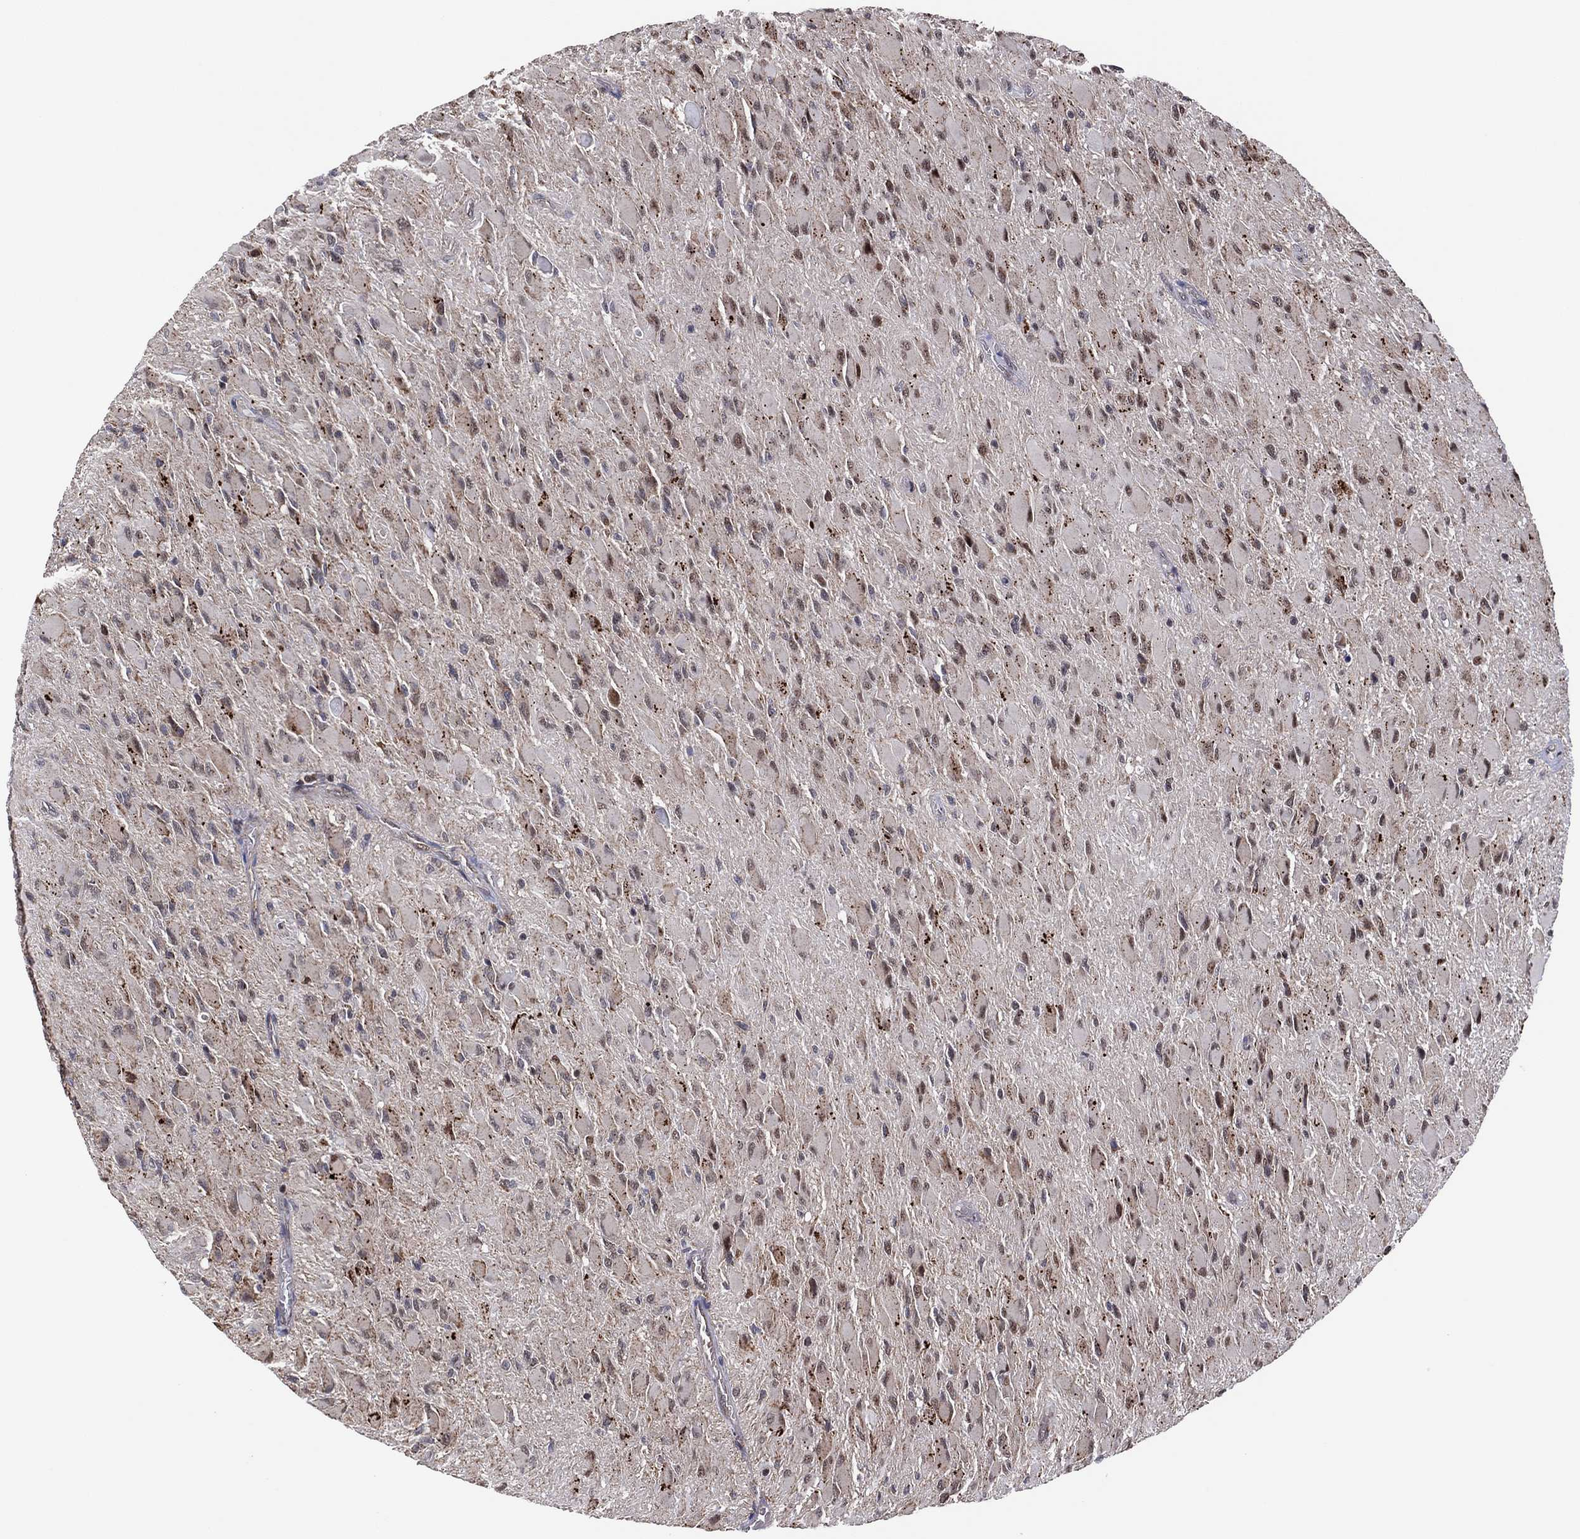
{"staining": {"intensity": "weak", "quantity": "<25%", "location": "cytoplasmic/membranous"}, "tissue": "glioma", "cell_type": "Tumor cells", "image_type": "cancer", "snomed": [{"axis": "morphology", "description": "Glioma, malignant, High grade"}, {"axis": "topography", "description": "Cerebral cortex"}], "caption": "This histopathology image is of glioma stained with IHC to label a protein in brown with the nuclei are counter-stained blue. There is no positivity in tumor cells.", "gene": "PIDD1", "patient": {"sex": "female", "age": 36}}